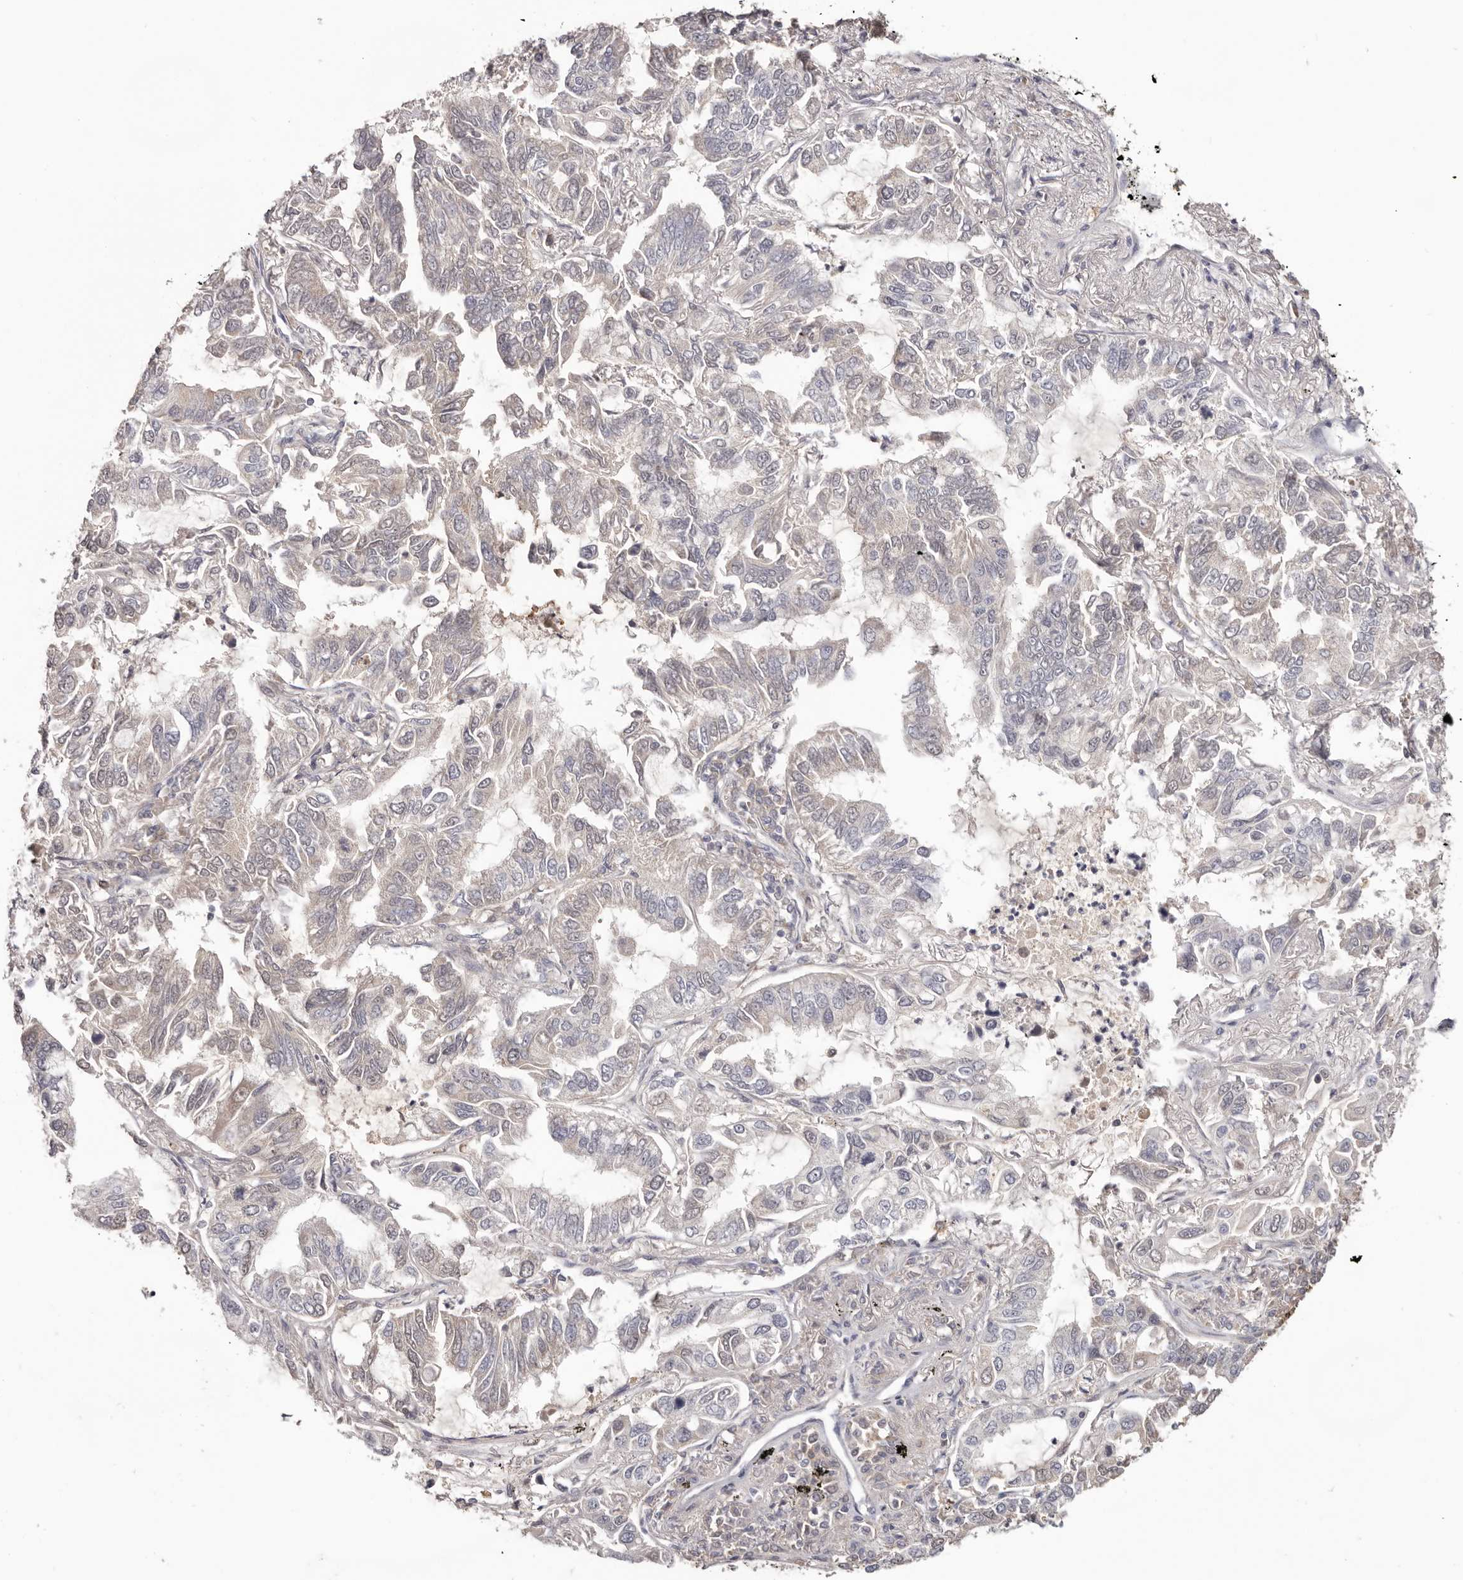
{"staining": {"intensity": "negative", "quantity": "none", "location": "none"}, "tissue": "lung cancer", "cell_type": "Tumor cells", "image_type": "cancer", "snomed": [{"axis": "morphology", "description": "Adenocarcinoma, NOS"}, {"axis": "topography", "description": "Lung"}], "caption": "Tumor cells are negative for brown protein staining in adenocarcinoma (lung).", "gene": "CCDC190", "patient": {"sex": "male", "age": 64}}